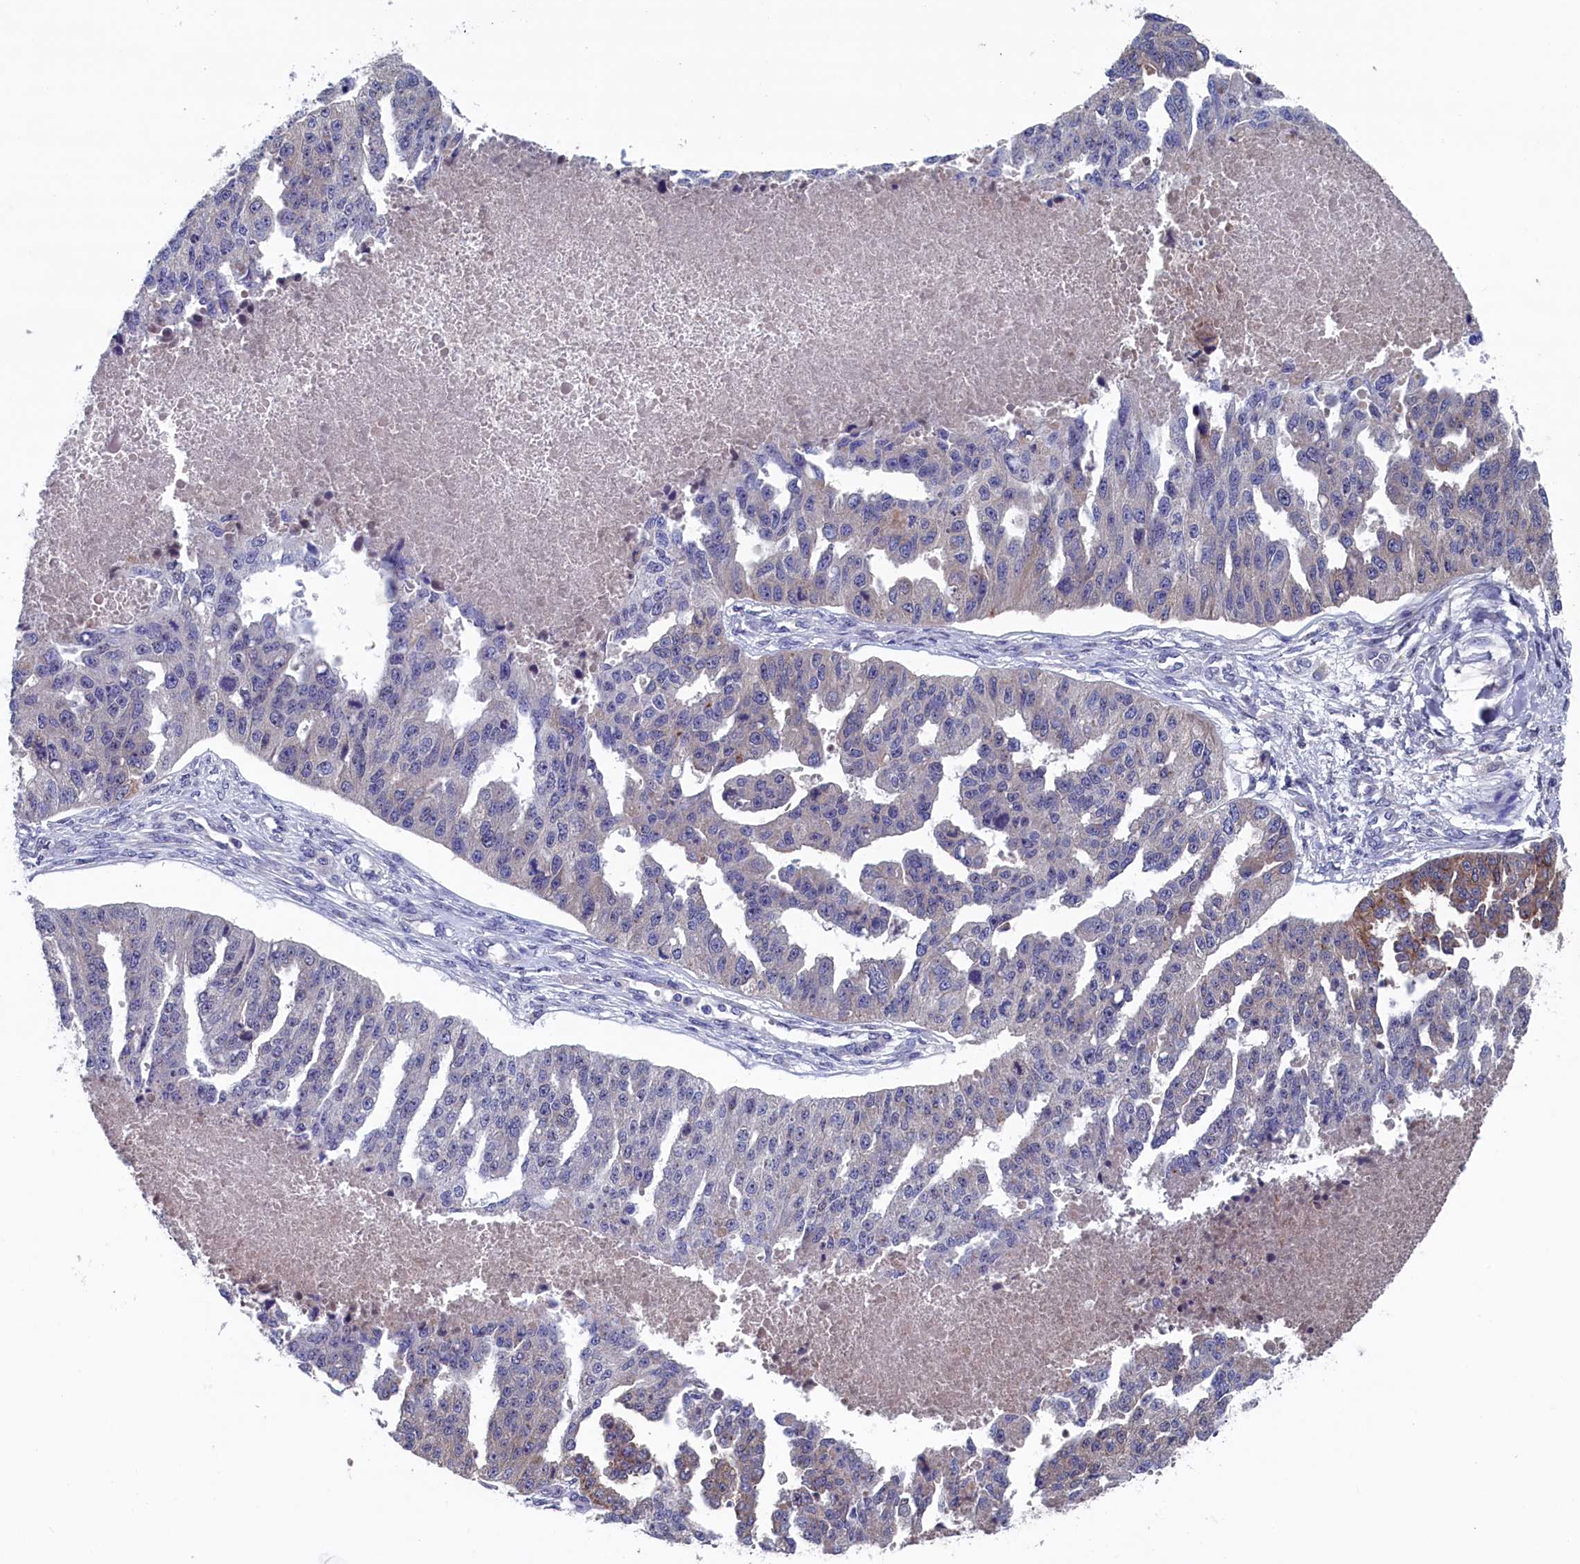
{"staining": {"intensity": "moderate", "quantity": "<25%", "location": "cytoplasmic/membranous"}, "tissue": "ovarian cancer", "cell_type": "Tumor cells", "image_type": "cancer", "snomed": [{"axis": "morphology", "description": "Cystadenocarcinoma, serous, NOS"}, {"axis": "topography", "description": "Ovary"}], "caption": "Brown immunohistochemical staining in human ovarian cancer shows moderate cytoplasmic/membranous staining in approximately <25% of tumor cells.", "gene": "SPATA13", "patient": {"sex": "female", "age": 58}}